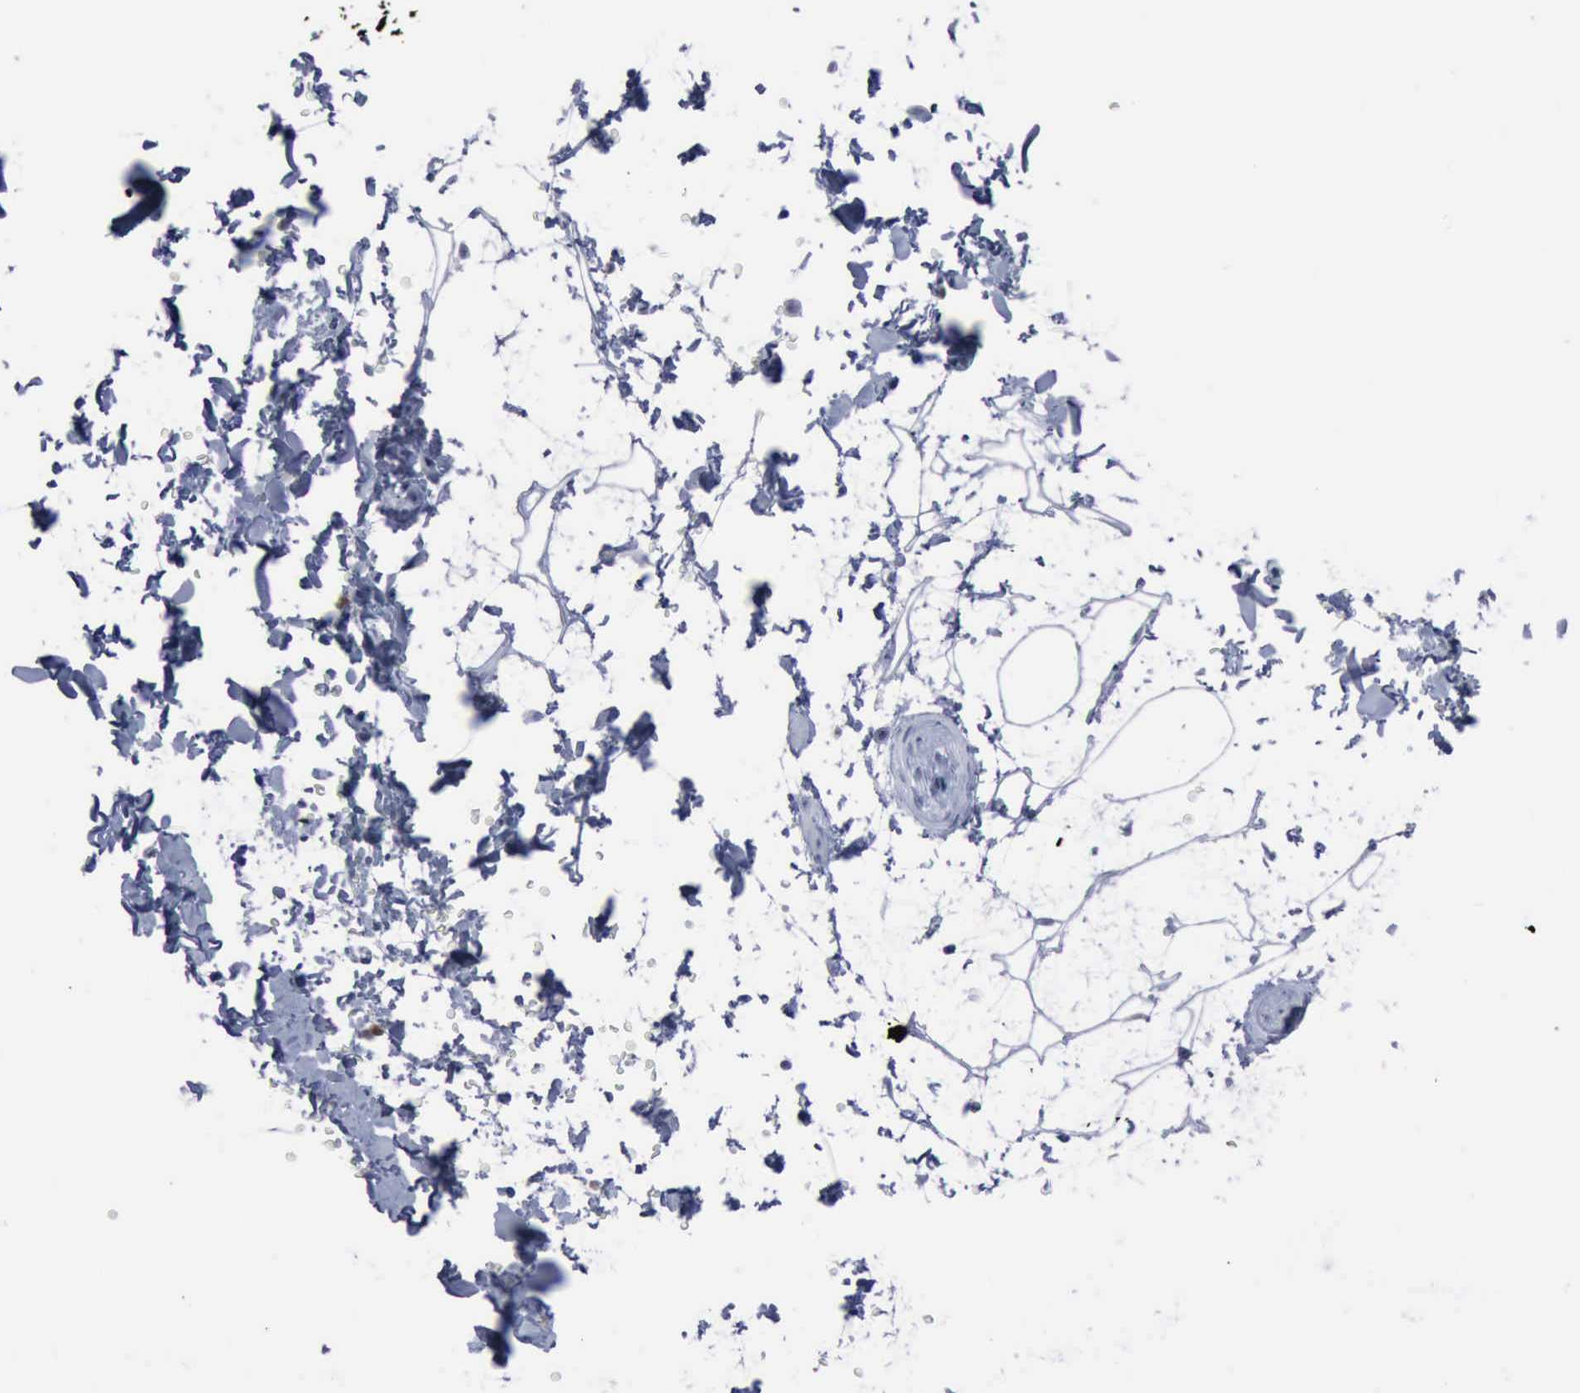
{"staining": {"intensity": "negative", "quantity": "none", "location": "none"}, "tissue": "adipose tissue", "cell_type": "Adipocytes", "image_type": "normal", "snomed": [{"axis": "morphology", "description": "Normal tissue, NOS"}, {"axis": "topography", "description": "Soft tissue"}], "caption": "Immunohistochemical staining of benign adipose tissue reveals no significant positivity in adipocytes.", "gene": "CSTA", "patient": {"sex": "male", "age": 72}}